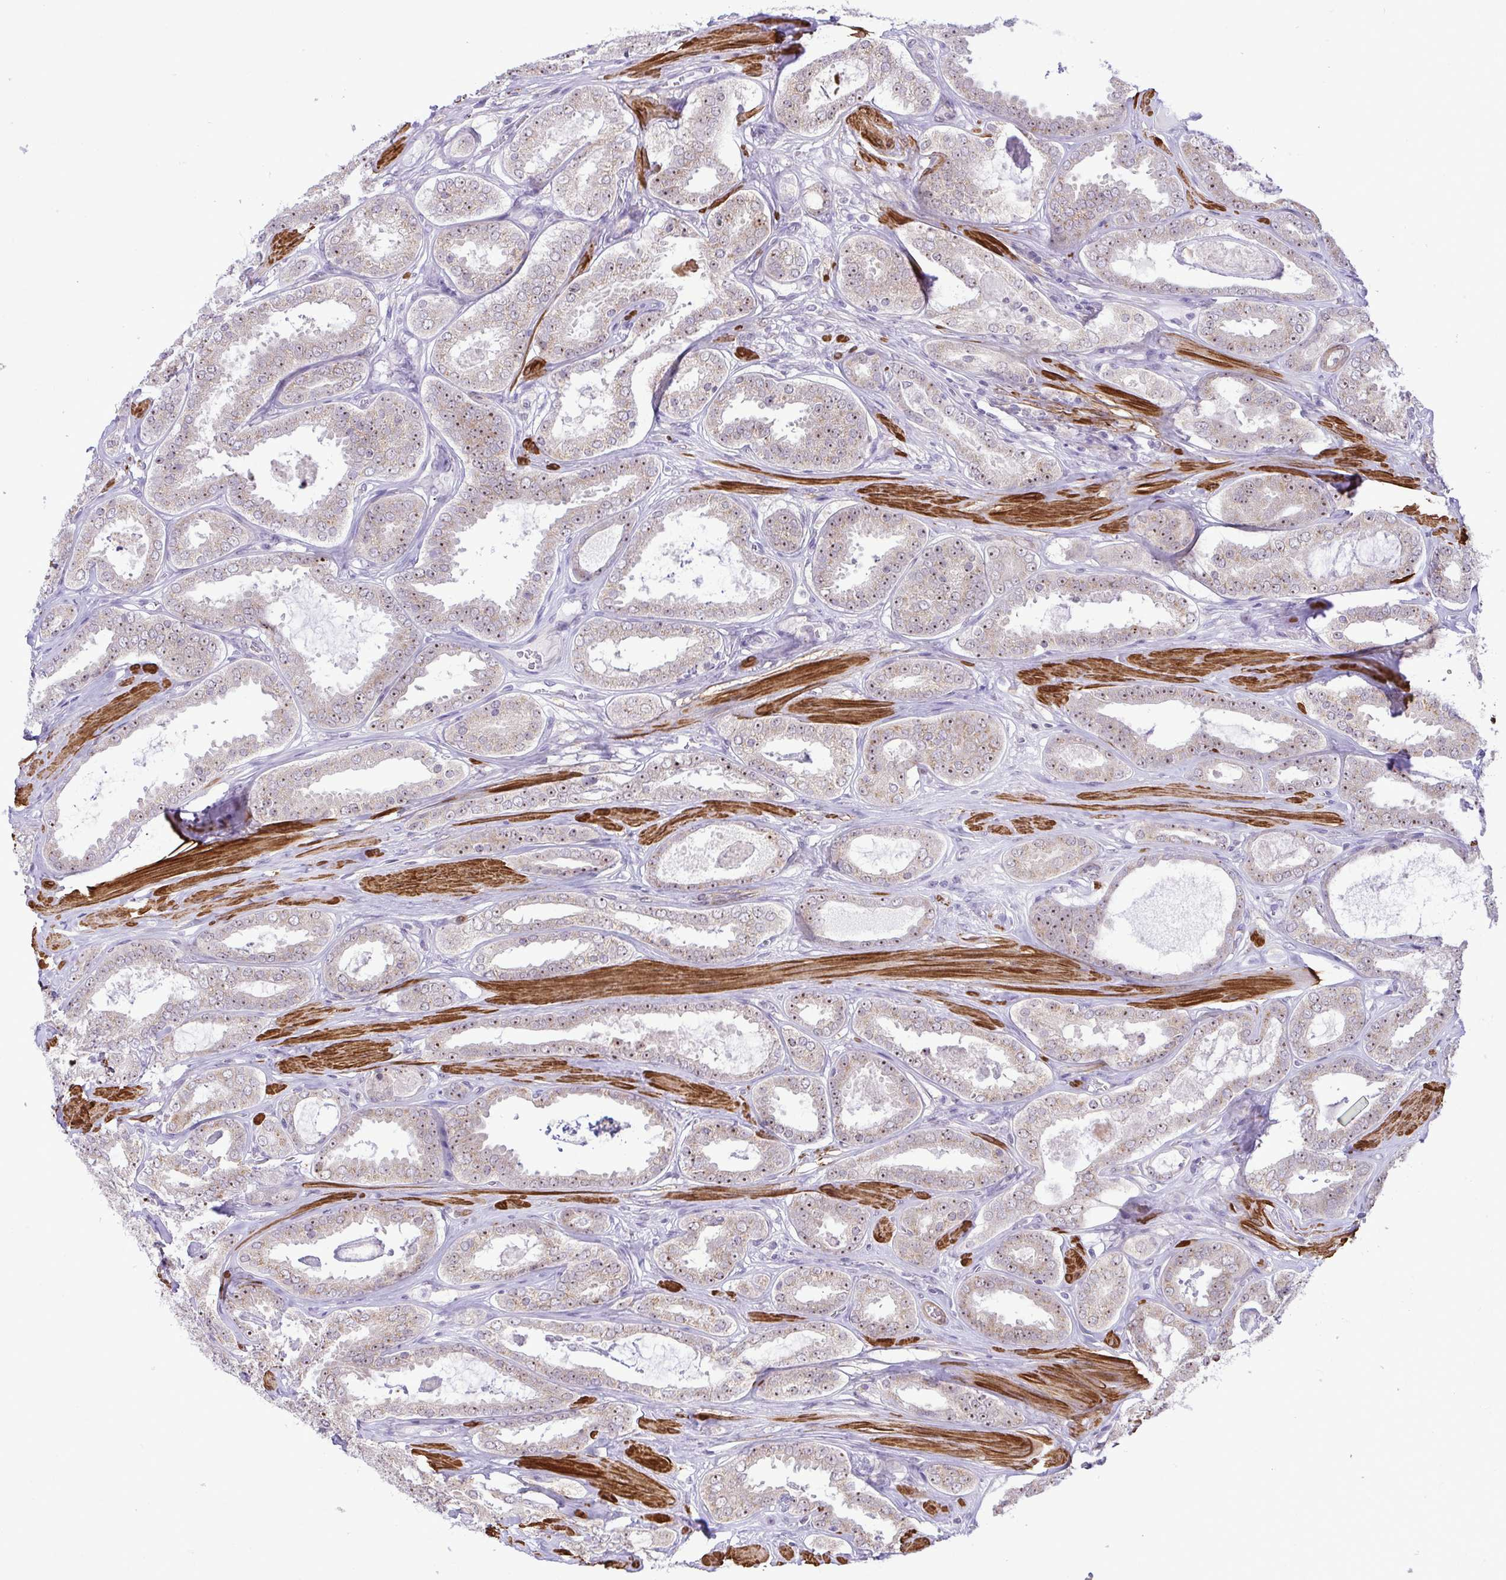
{"staining": {"intensity": "weak", "quantity": "25%-75%", "location": "nuclear"}, "tissue": "prostate cancer", "cell_type": "Tumor cells", "image_type": "cancer", "snomed": [{"axis": "morphology", "description": "Adenocarcinoma, High grade"}, {"axis": "topography", "description": "Prostate"}], "caption": "A photomicrograph showing weak nuclear expression in about 25%-75% of tumor cells in high-grade adenocarcinoma (prostate), as visualized by brown immunohistochemical staining.", "gene": "RSL24D1", "patient": {"sex": "male", "age": 63}}